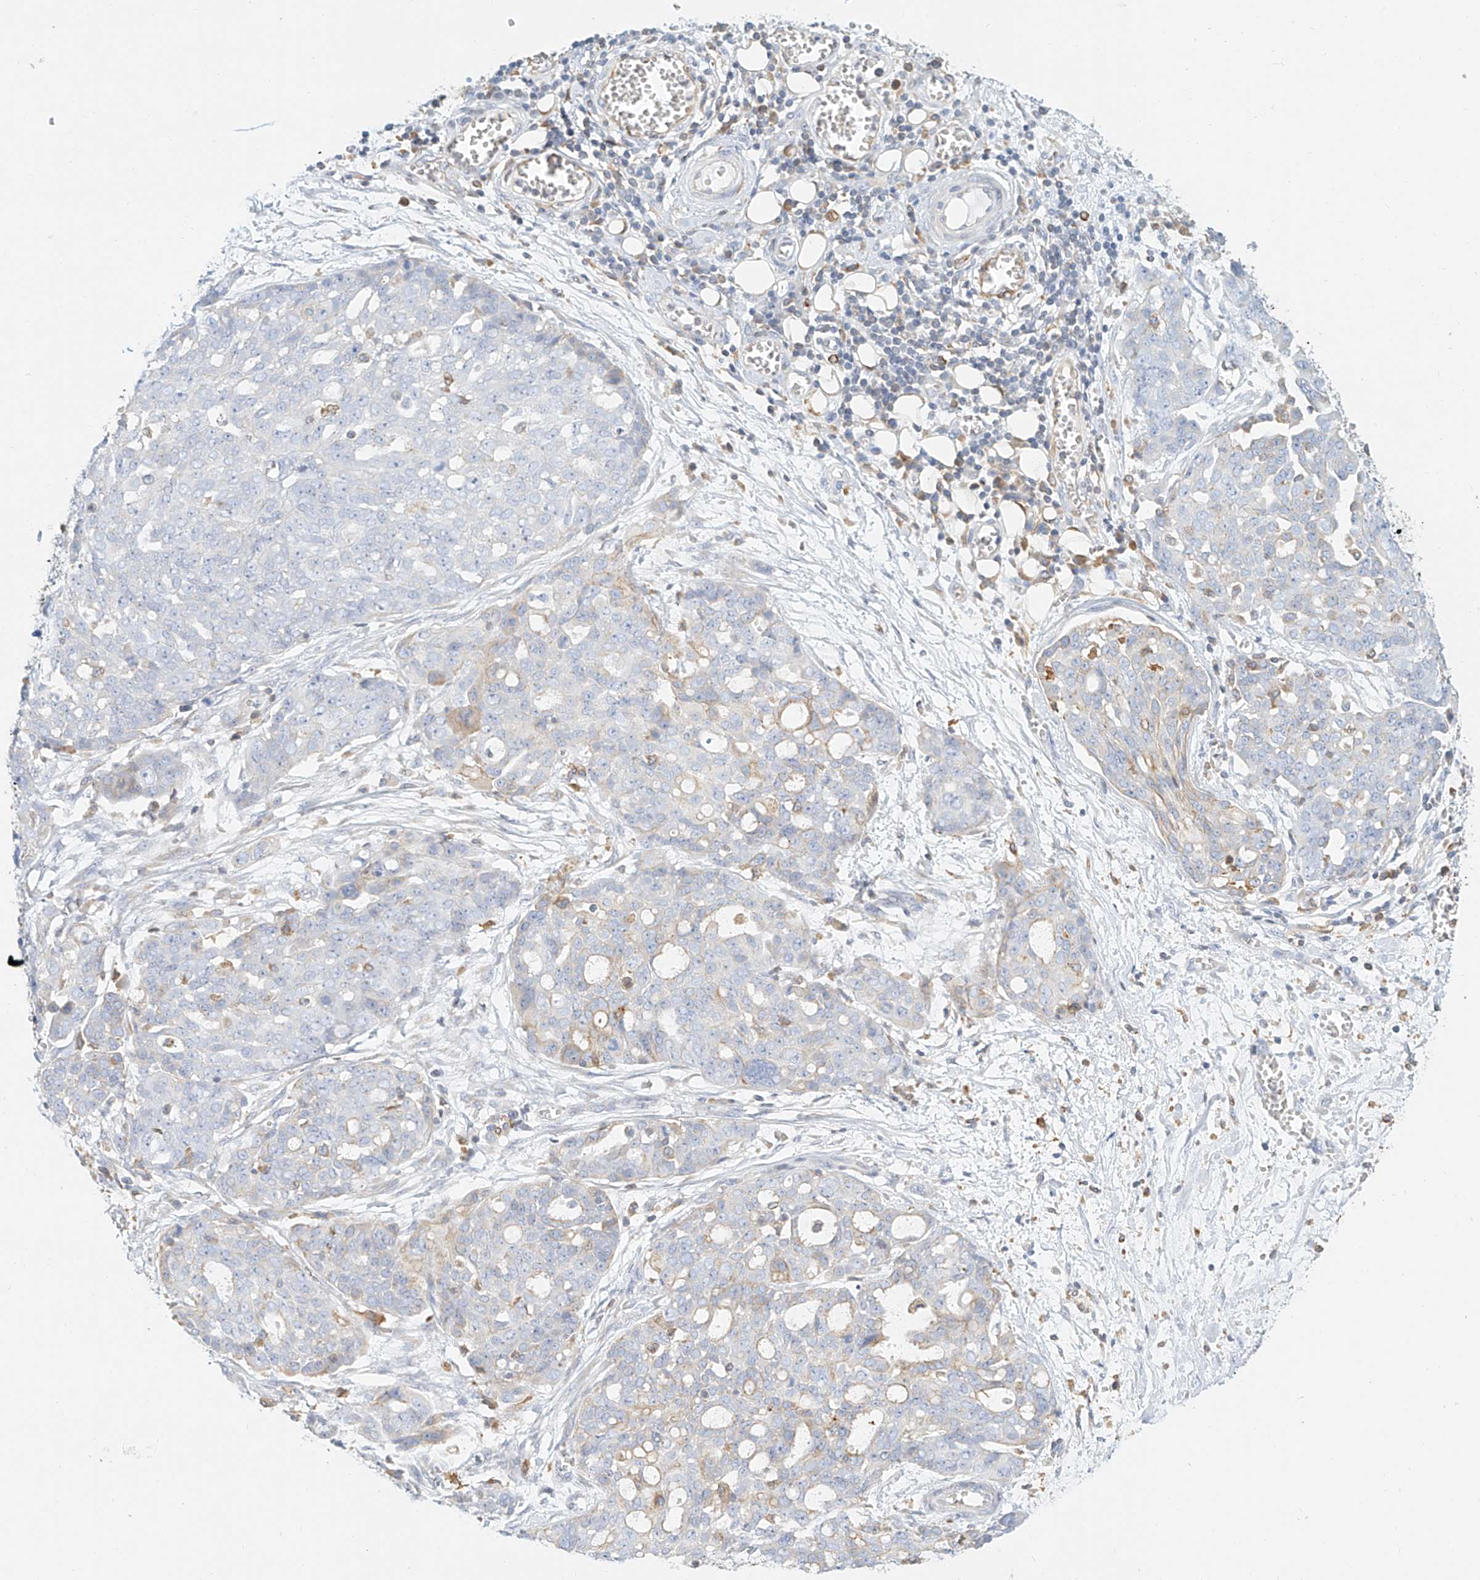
{"staining": {"intensity": "weak", "quantity": "<25%", "location": "cytoplasmic/membranous"}, "tissue": "ovarian cancer", "cell_type": "Tumor cells", "image_type": "cancer", "snomed": [{"axis": "morphology", "description": "Cystadenocarcinoma, serous, NOS"}, {"axis": "topography", "description": "Soft tissue"}, {"axis": "topography", "description": "Ovary"}], "caption": "Protein analysis of serous cystadenocarcinoma (ovarian) exhibits no significant expression in tumor cells.", "gene": "DHRS7", "patient": {"sex": "female", "age": 57}}